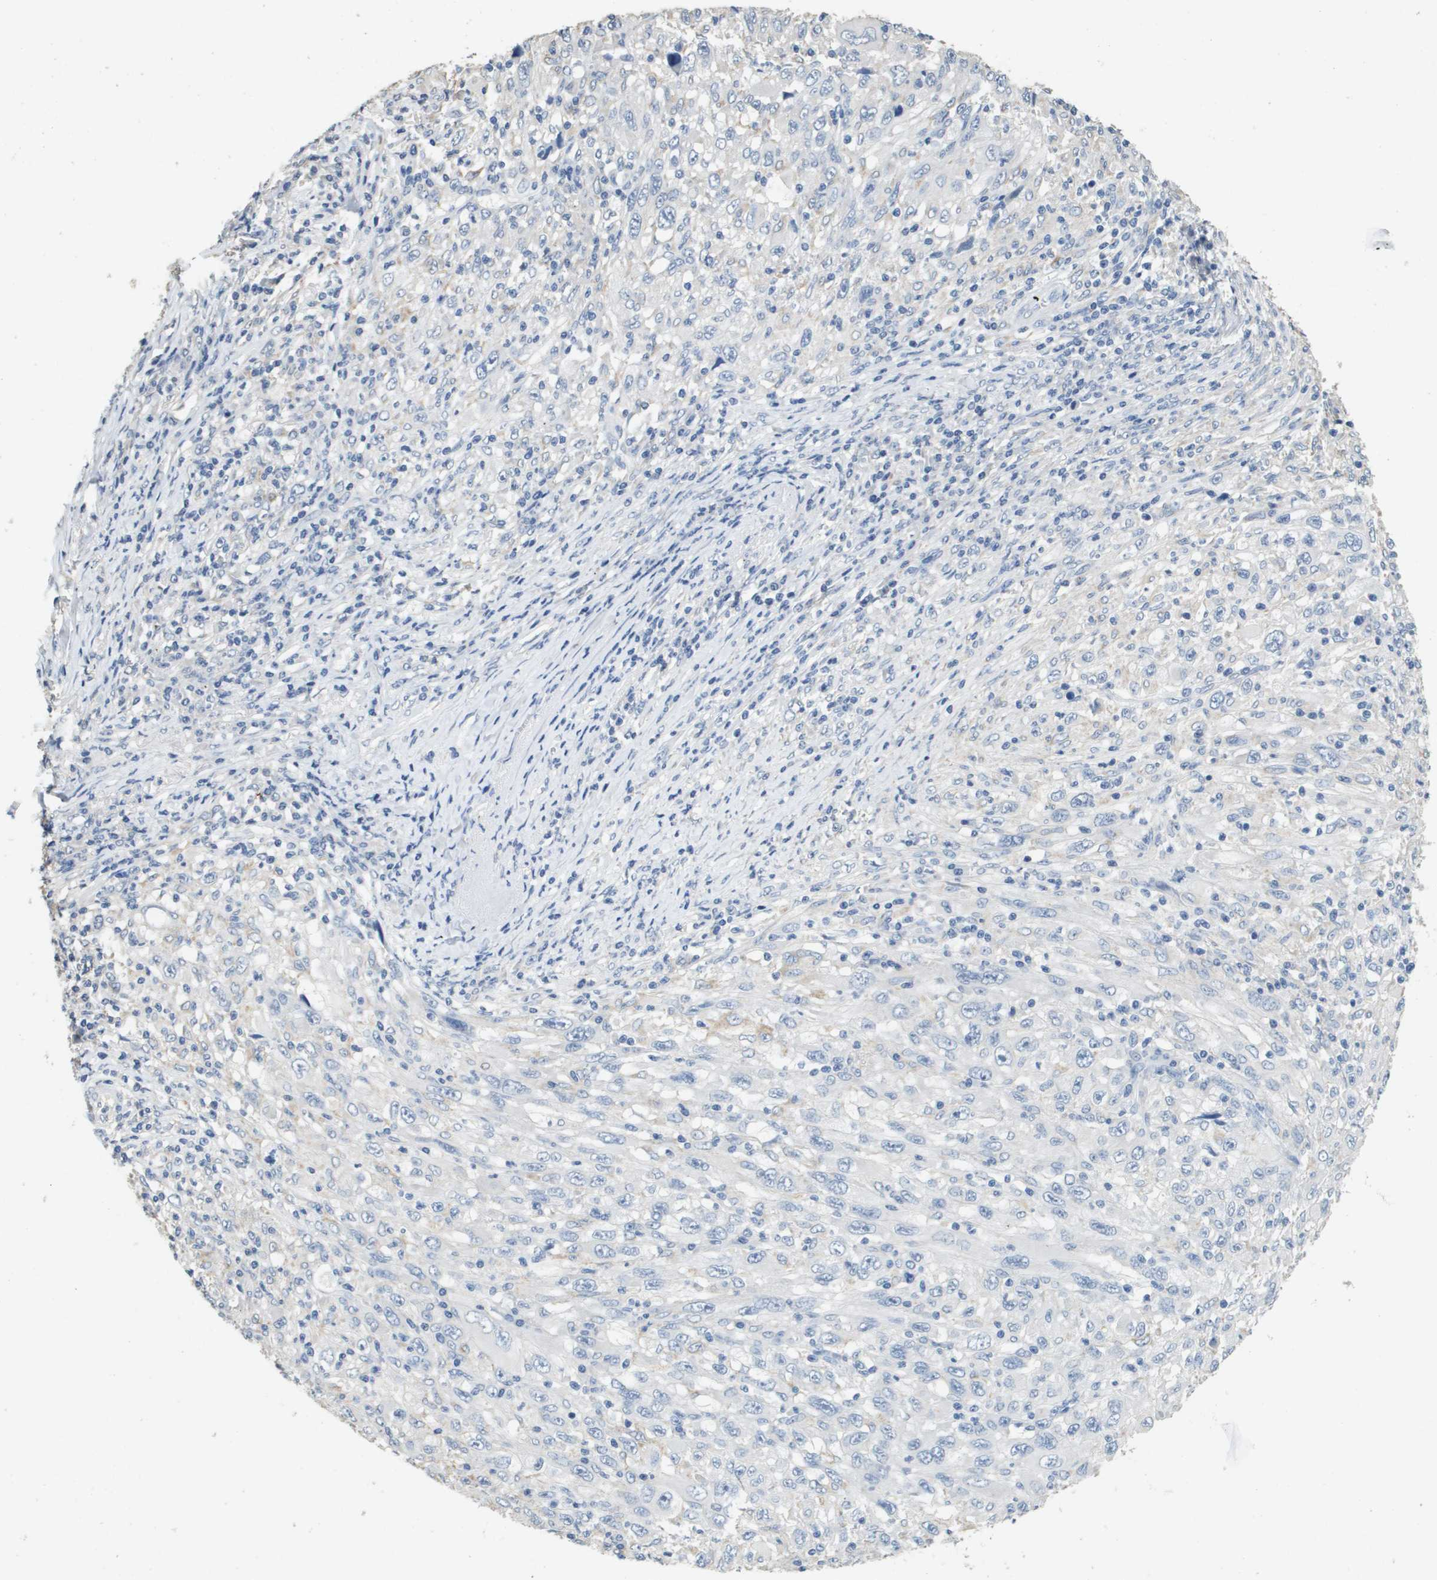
{"staining": {"intensity": "negative", "quantity": "none", "location": "none"}, "tissue": "melanoma", "cell_type": "Tumor cells", "image_type": "cancer", "snomed": [{"axis": "morphology", "description": "Malignant melanoma, Metastatic site"}, {"axis": "topography", "description": "Skin"}], "caption": "A photomicrograph of malignant melanoma (metastatic site) stained for a protein exhibits no brown staining in tumor cells.", "gene": "MT3", "patient": {"sex": "female", "age": 56}}